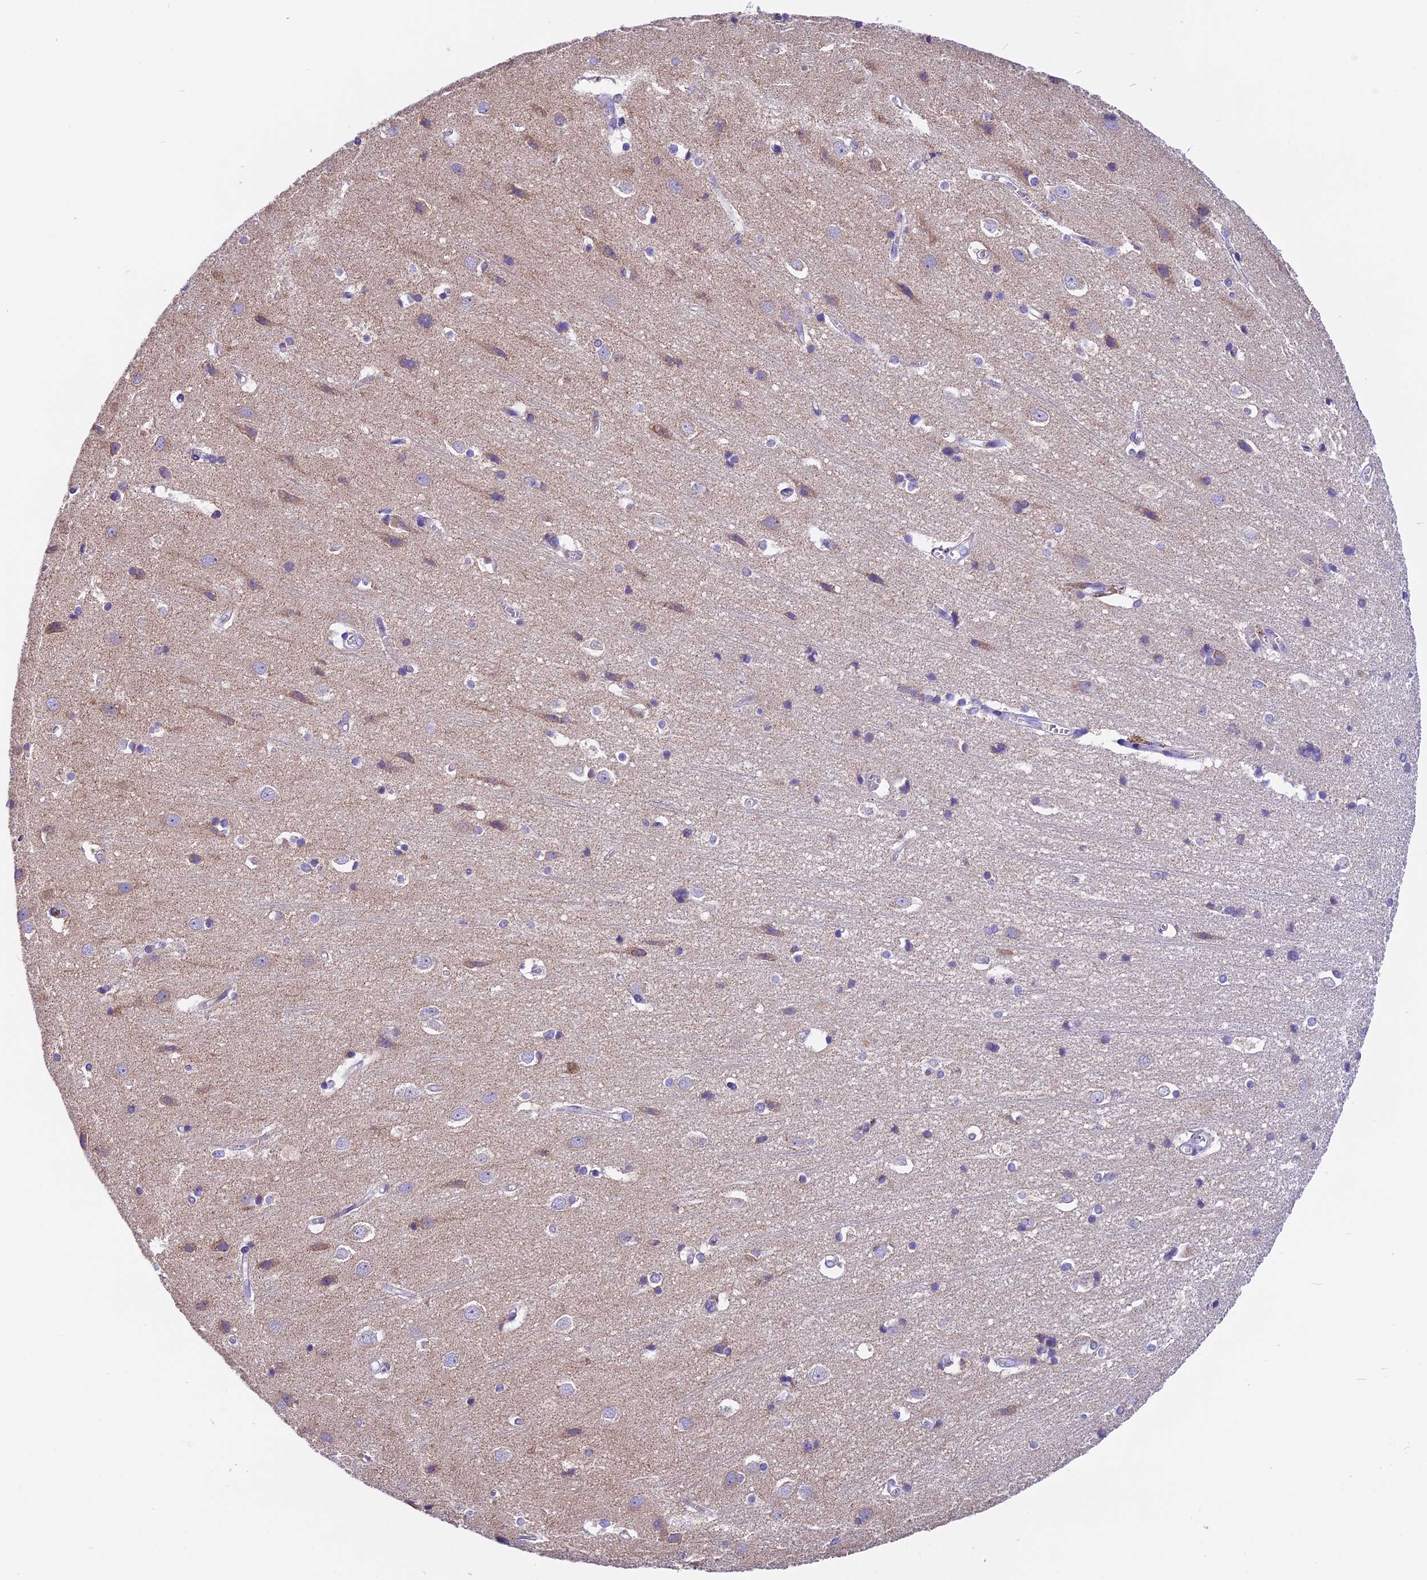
{"staining": {"intensity": "negative", "quantity": "none", "location": "none"}, "tissue": "cerebral cortex", "cell_type": "Endothelial cells", "image_type": "normal", "snomed": [{"axis": "morphology", "description": "Normal tissue, NOS"}, {"axis": "topography", "description": "Cerebral cortex"}], "caption": "The image shows no staining of endothelial cells in benign cerebral cortex.", "gene": "MGME1", "patient": {"sex": "male", "age": 54}}